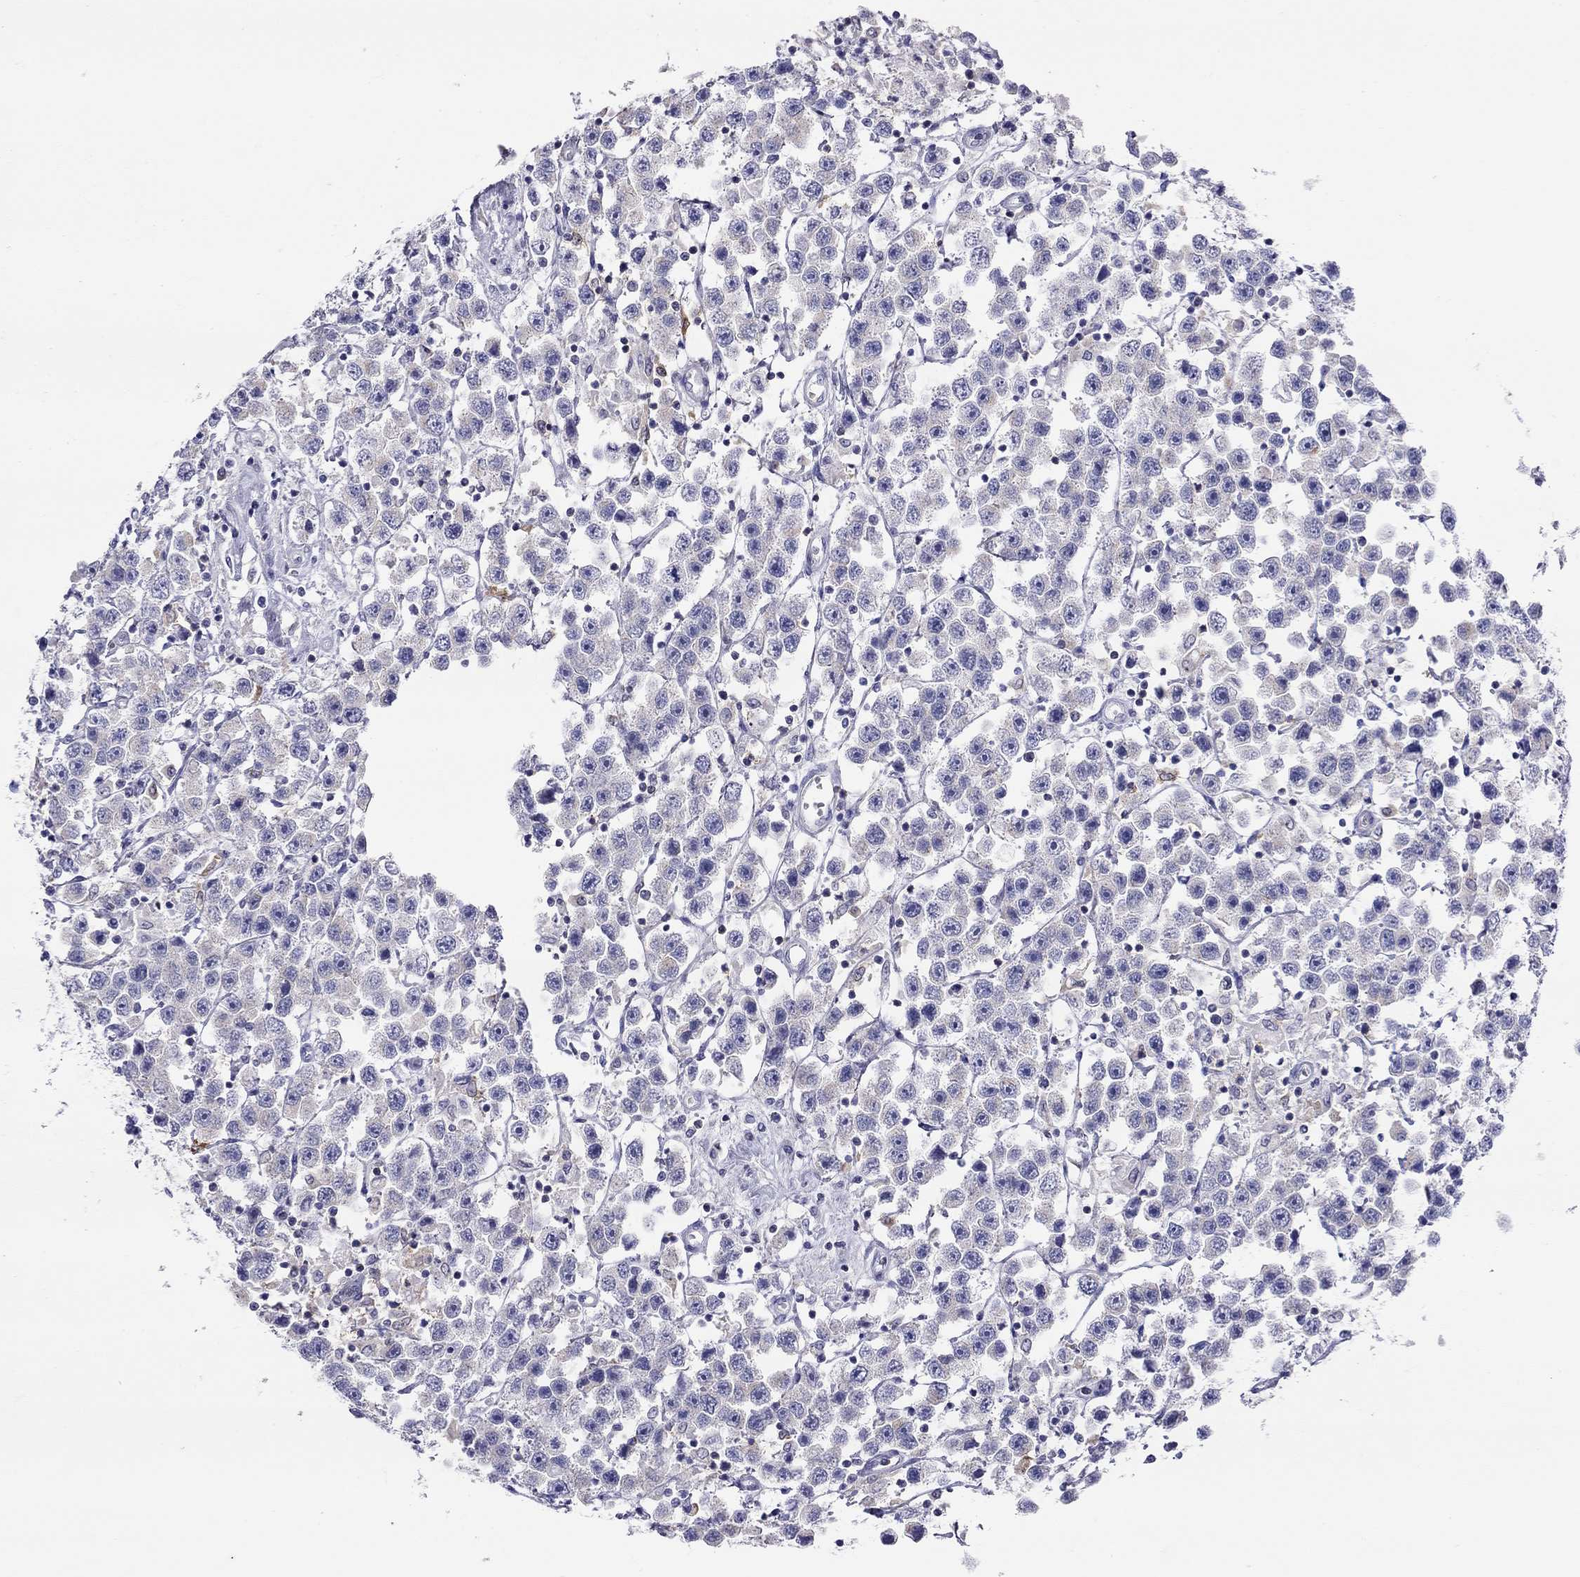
{"staining": {"intensity": "negative", "quantity": "none", "location": "none"}, "tissue": "testis cancer", "cell_type": "Tumor cells", "image_type": "cancer", "snomed": [{"axis": "morphology", "description": "Seminoma, NOS"}, {"axis": "topography", "description": "Testis"}], "caption": "Immunohistochemistry histopathology image of neoplastic tissue: seminoma (testis) stained with DAB shows no significant protein positivity in tumor cells.", "gene": "SLC46A2", "patient": {"sex": "male", "age": 45}}